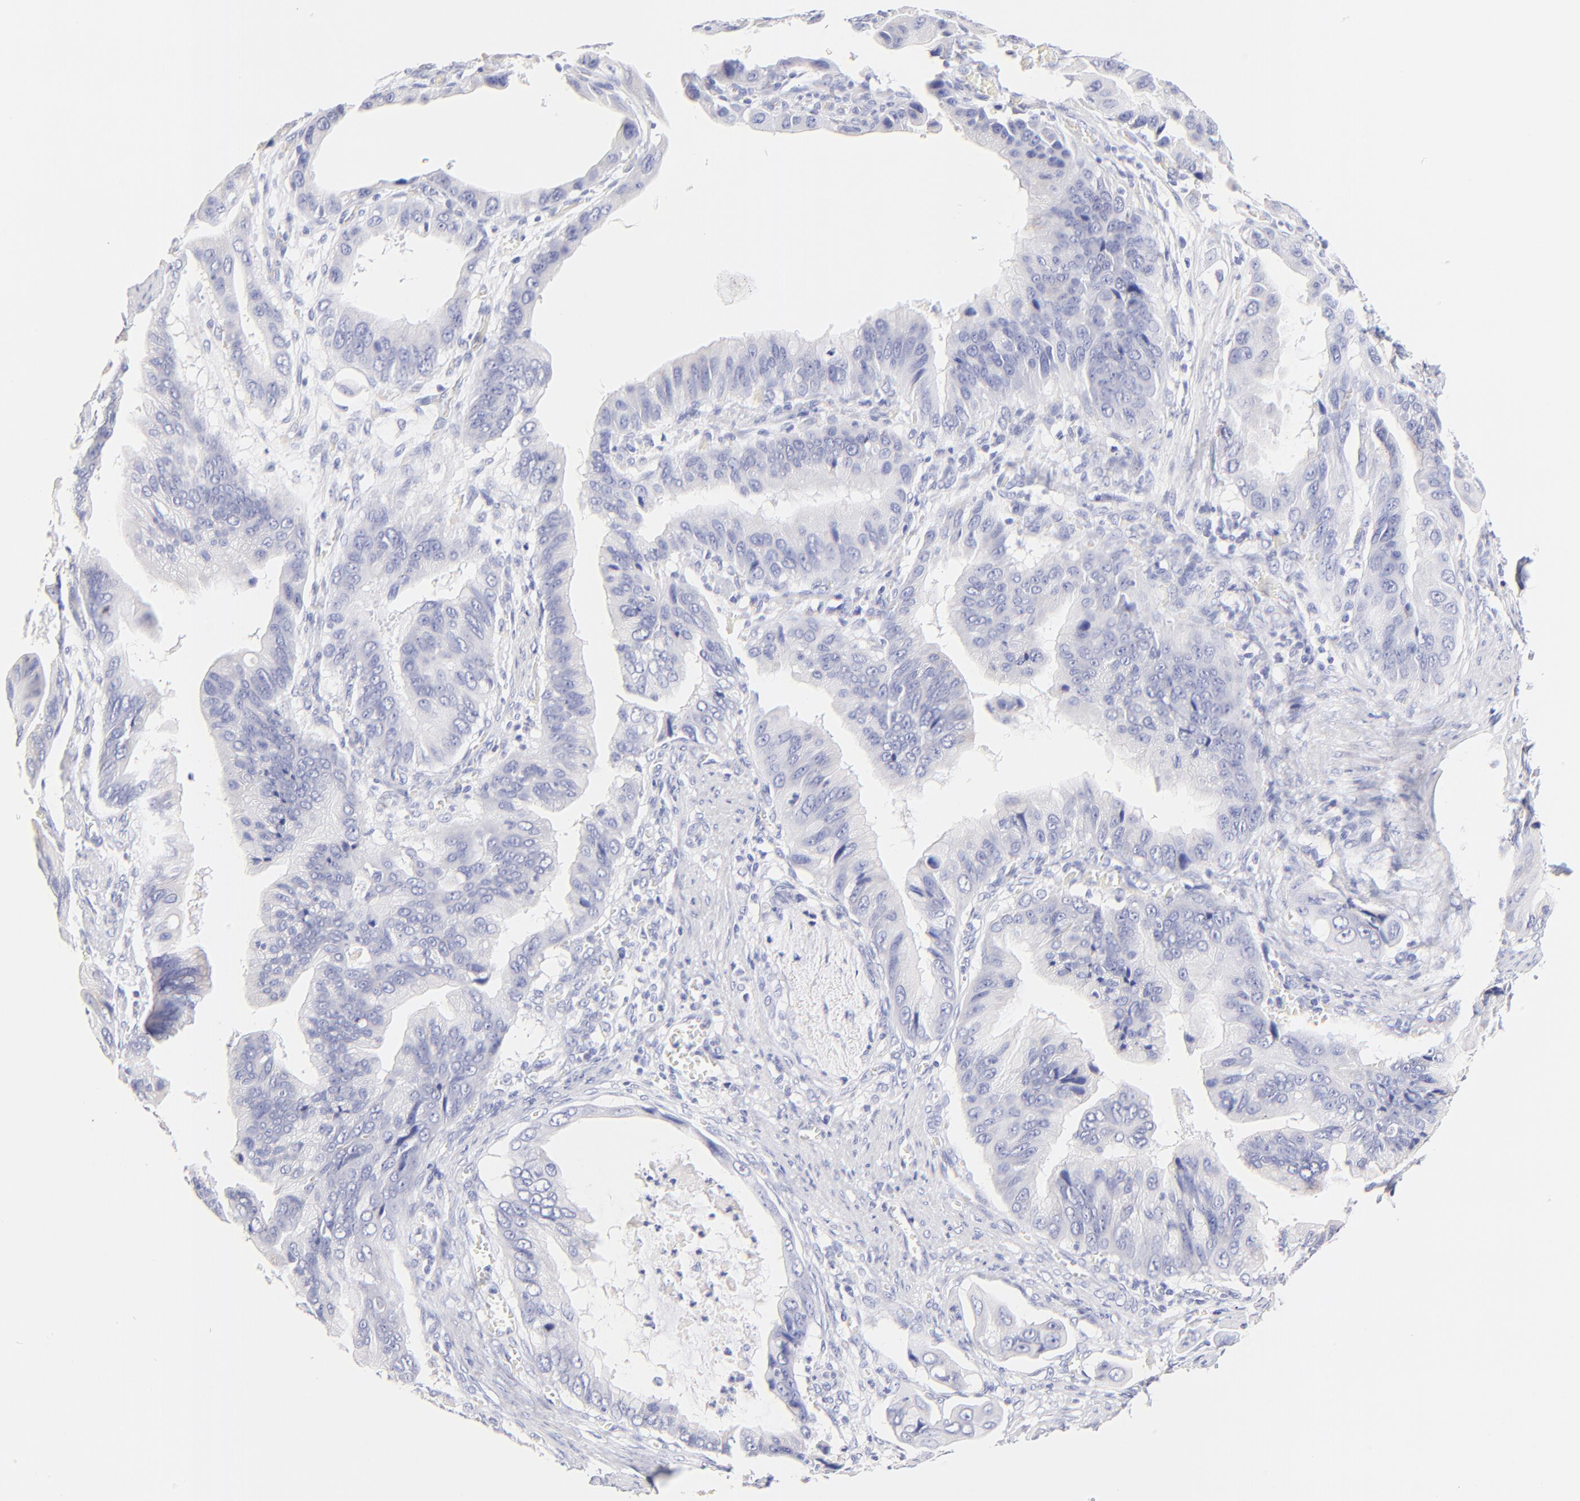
{"staining": {"intensity": "negative", "quantity": "none", "location": "none"}, "tissue": "stomach cancer", "cell_type": "Tumor cells", "image_type": "cancer", "snomed": [{"axis": "morphology", "description": "Adenocarcinoma, NOS"}, {"axis": "topography", "description": "Stomach, upper"}], "caption": "Immunohistochemistry (IHC) of human stomach cancer (adenocarcinoma) demonstrates no positivity in tumor cells.", "gene": "ASB9", "patient": {"sex": "male", "age": 80}}